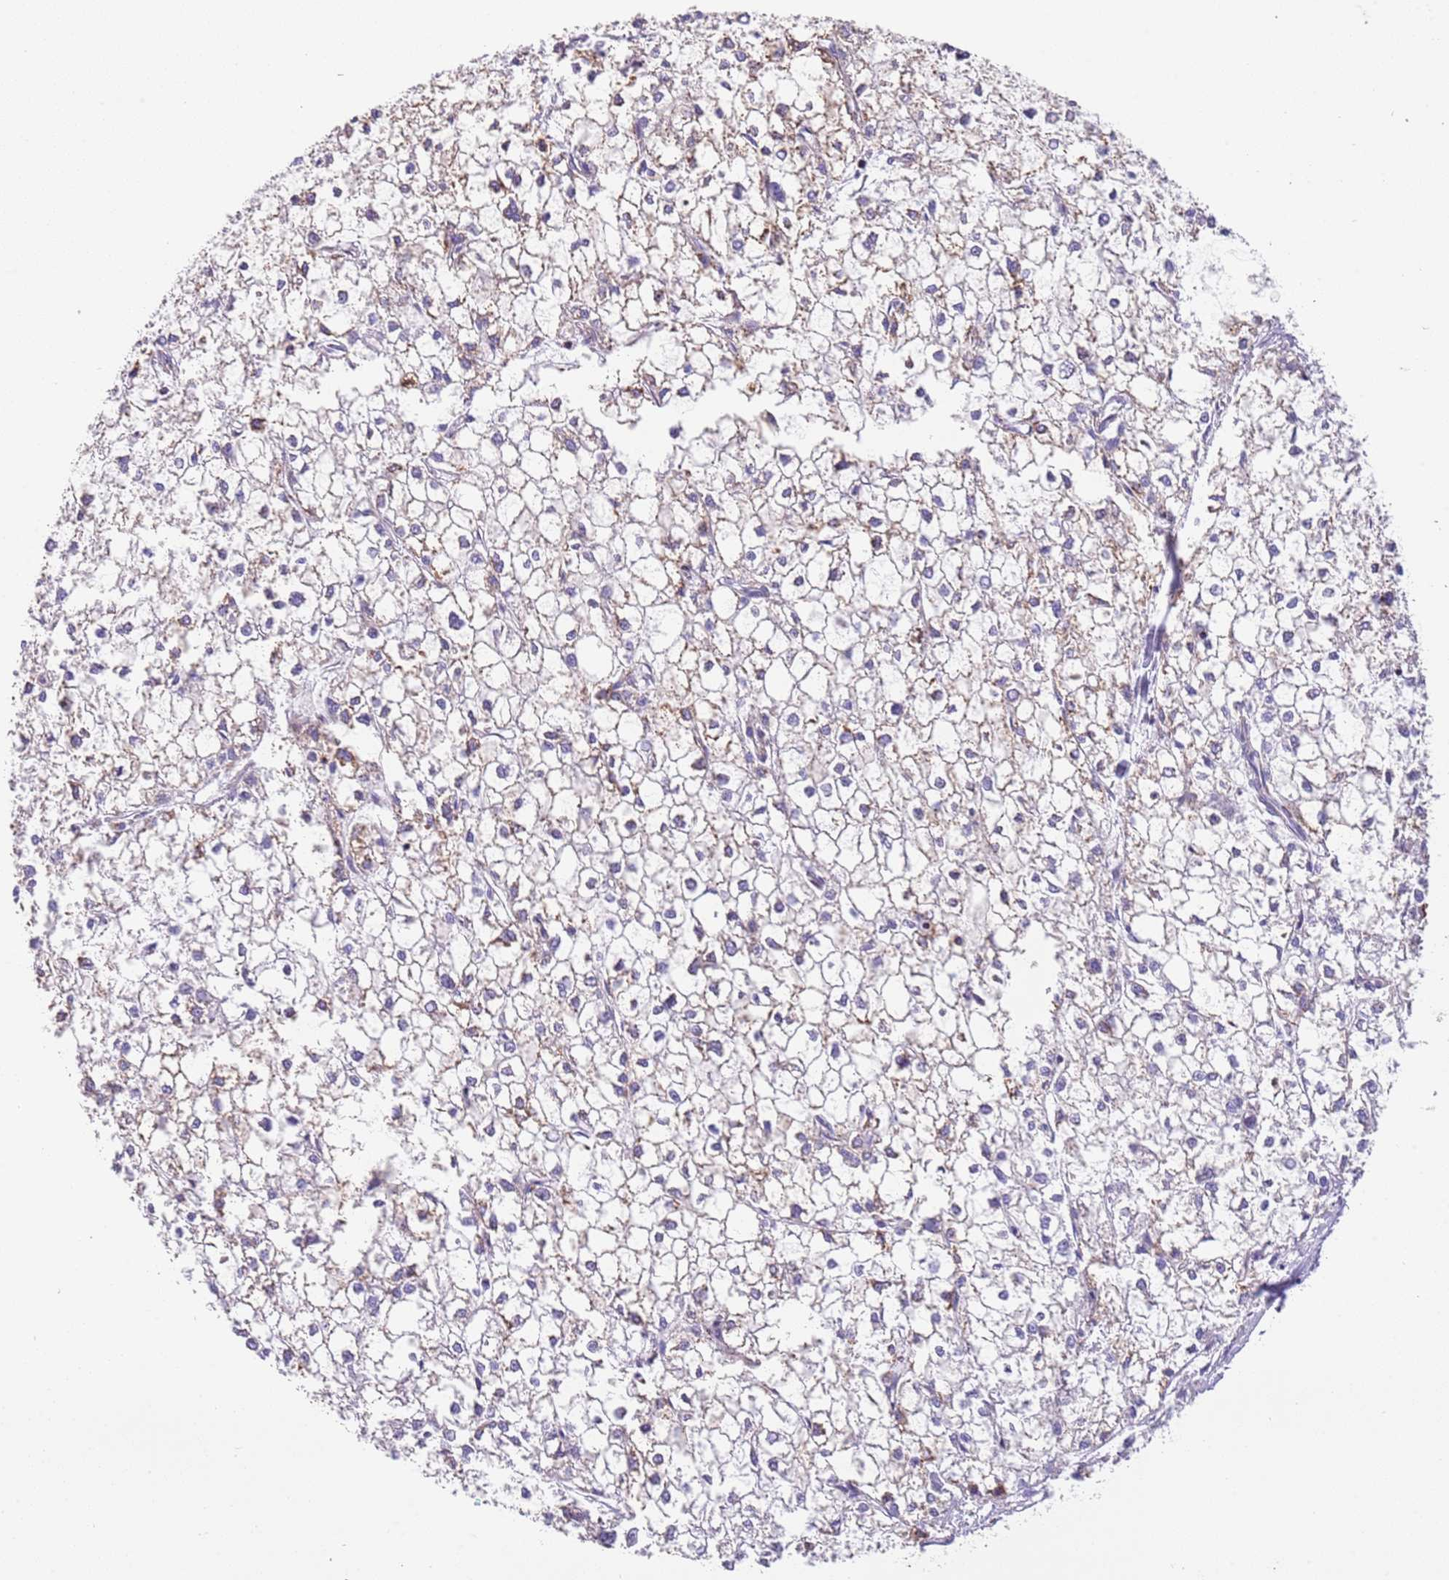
{"staining": {"intensity": "weak", "quantity": ">75%", "location": "cytoplasmic/membranous"}, "tissue": "liver cancer", "cell_type": "Tumor cells", "image_type": "cancer", "snomed": [{"axis": "morphology", "description": "Carcinoma, Hepatocellular, NOS"}, {"axis": "topography", "description": "Liver"}], "caption": "IHC of liver cancer reveals low levels of weak cytoplasmic/membranous staining in approximately >75% of tumor cells.", "gene": "SUCLG2", "patient": {"sex": "female", "age": 43}}